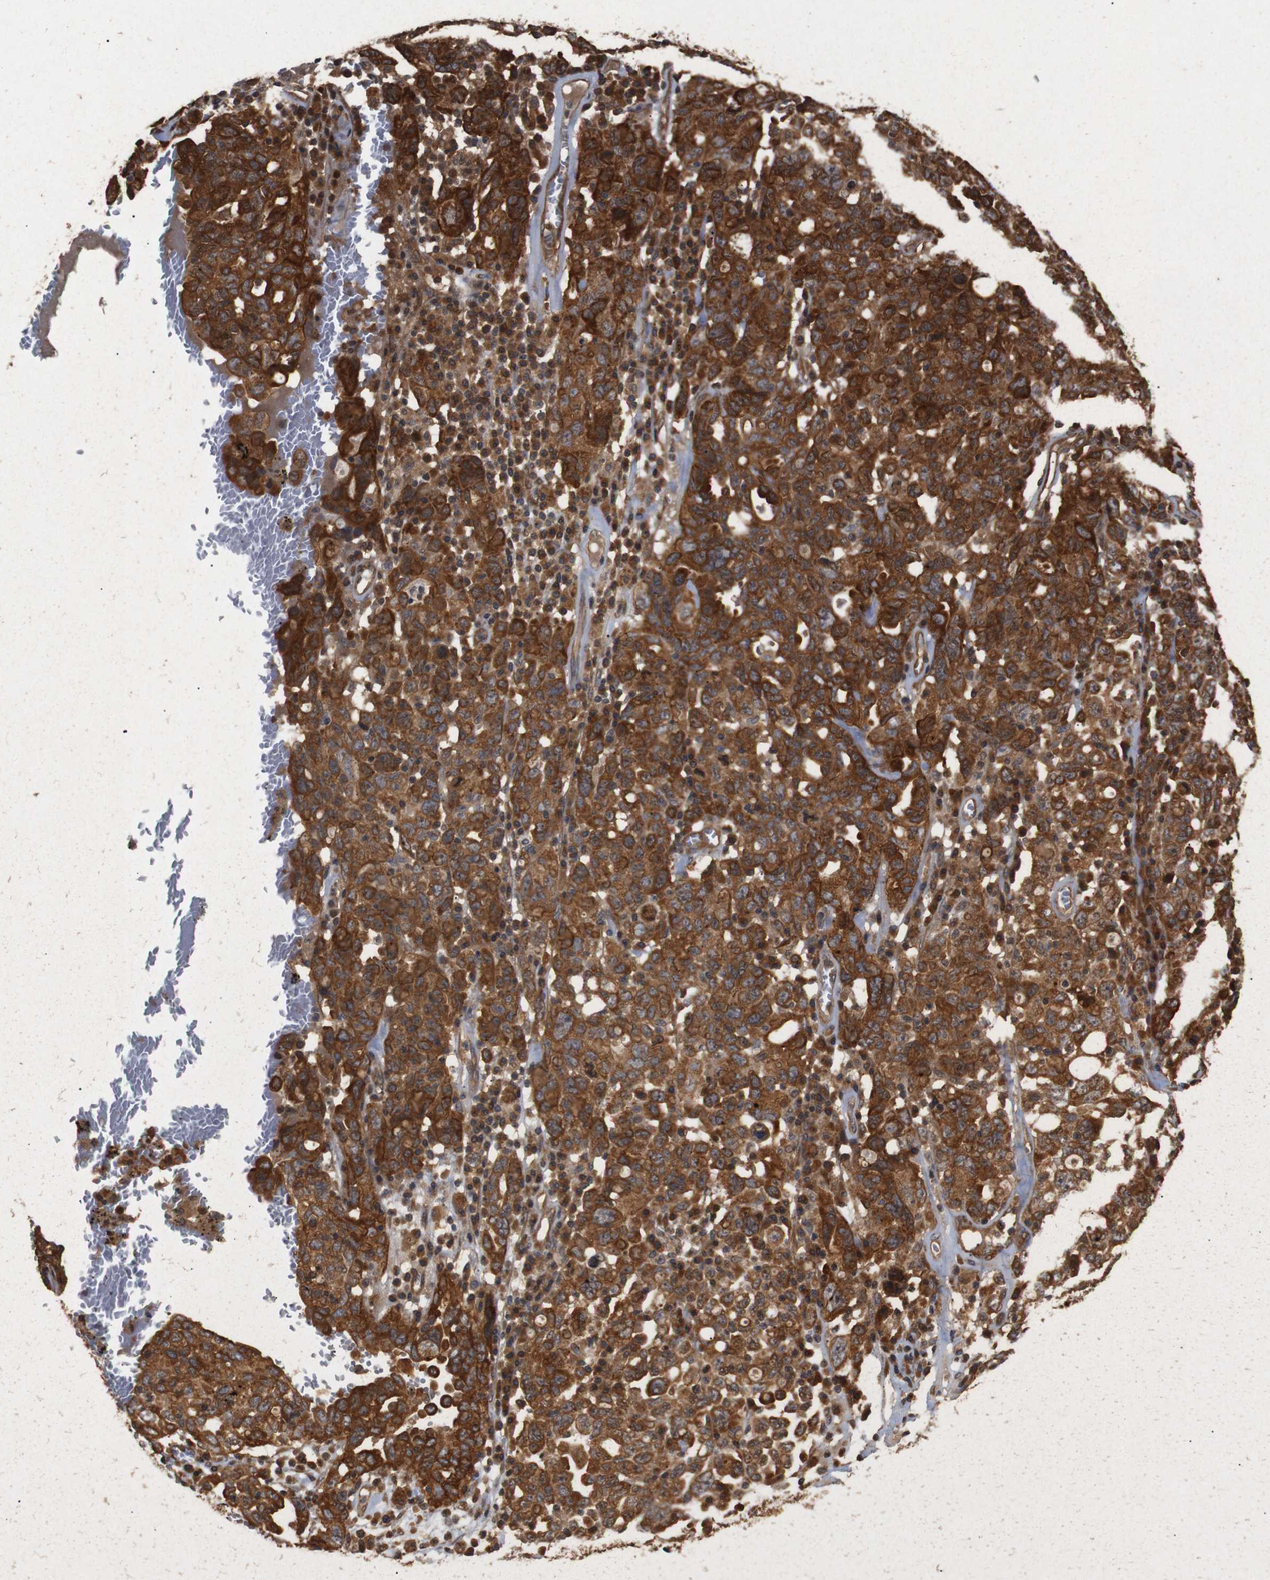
{"staining": {"intensity": "strong", "quantity": ">75%", "location": "cytoplasmic/membranous"}, "tissue": "ovarian cancer", "cell_type": "Tumor cells", "image_type": "cancer", "snomed": [{"axis": "morphology", "description": "Carcinoma, endometroid"}, {"axis": "topography", "description": "Ovary"}], "caption": "Ovarian cancer was stained to show a protein in brown. There is high levels of strong cytoplasmic/membranous staining in approximately >75% of tumor cells. (Brightfield microscopy of DAB IHC at high magnification).", "gene": "PAWR", "patient": {"sex": "female", "age": 62}}